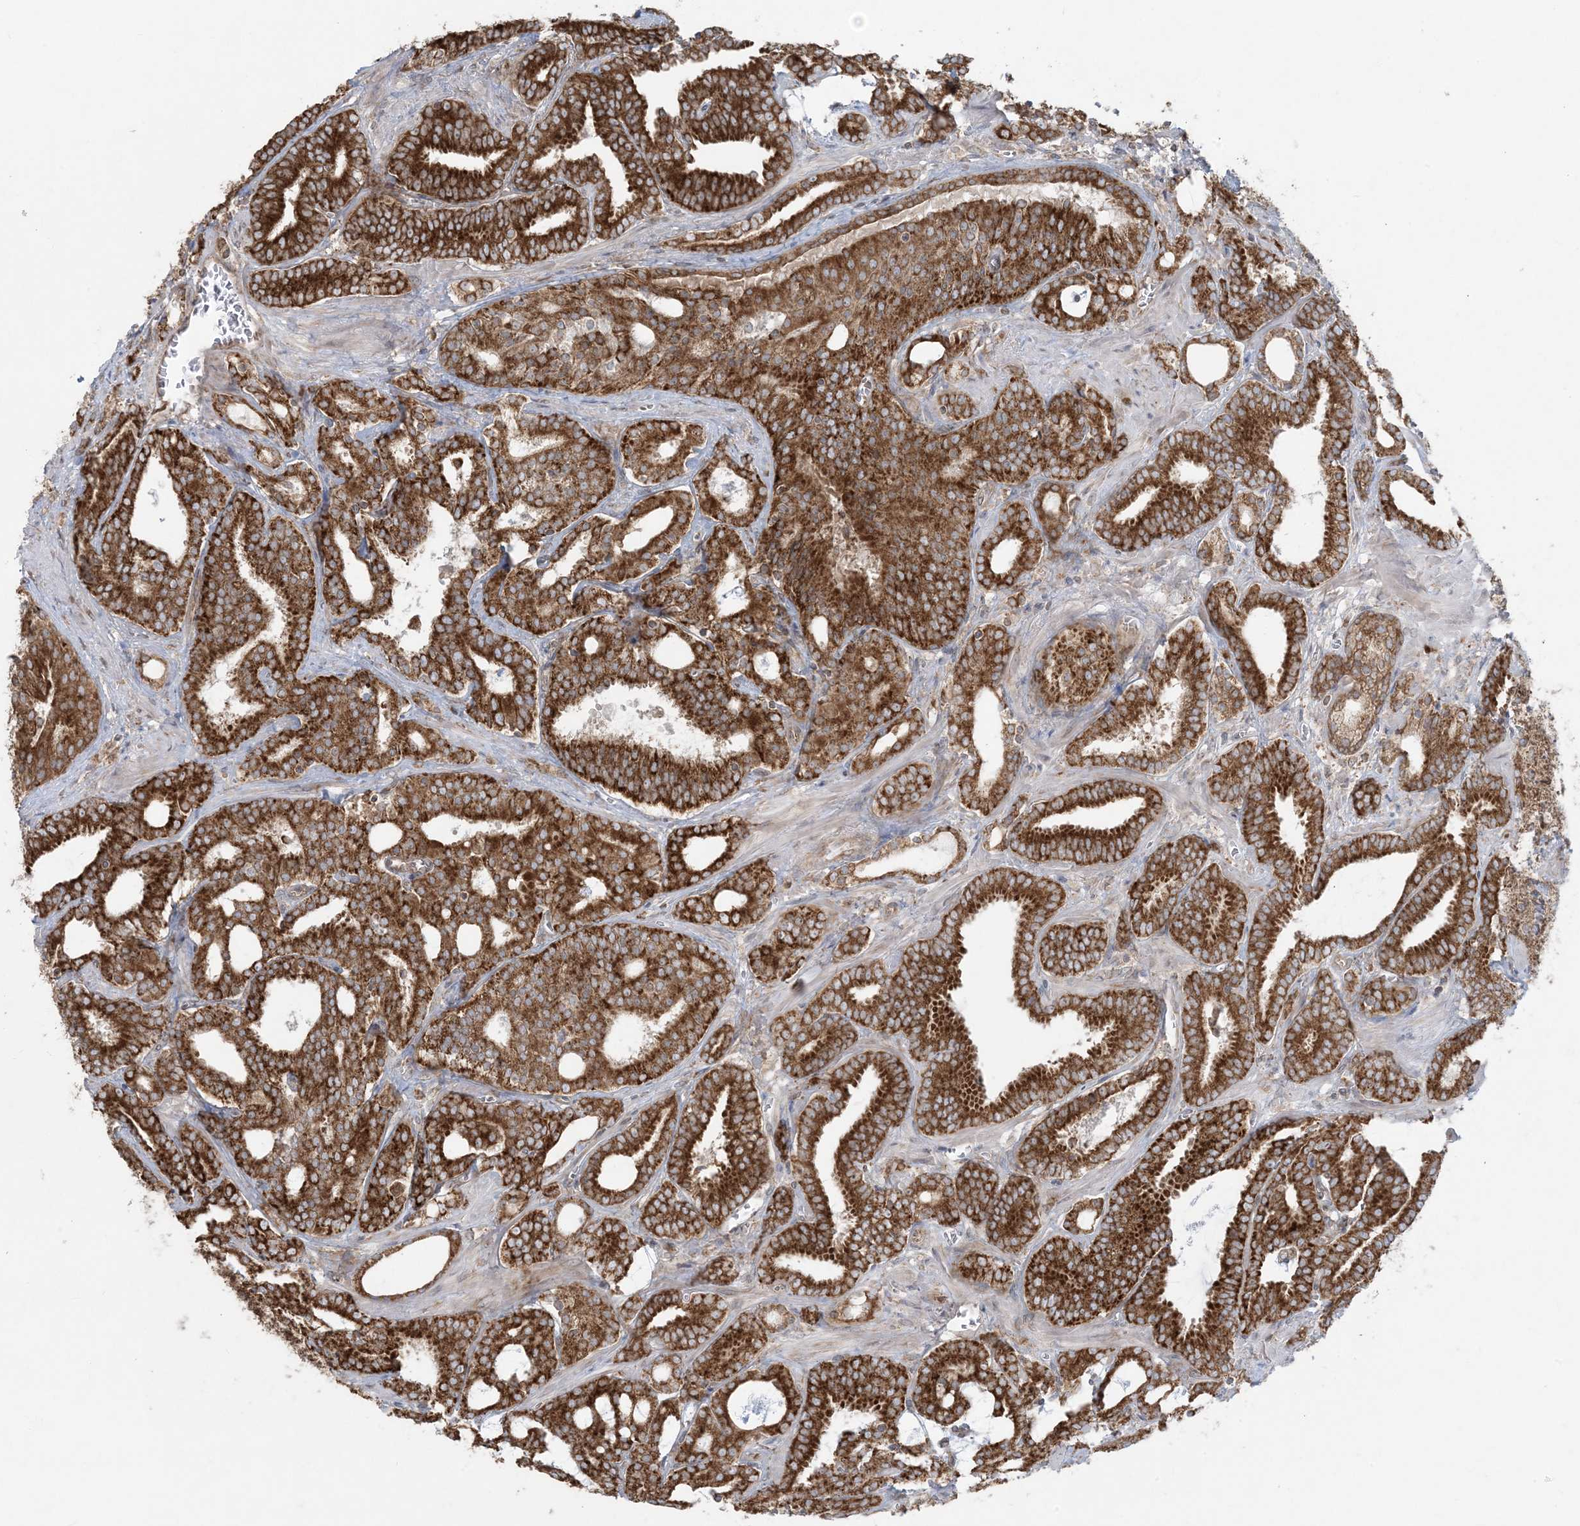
{"staining": {"intensity": "strong", "quantity": ">75%", "location": "cytoplasmic/membranous"}, "tissue": "prostate cancer", "cell_type": "Tumor cells", "image_type": "cancer", "snomed": [{"axis": "morphology", "description": "Adenocarcinoma, High grade"}, {"axis": "topography", "description": "Prostate and seminal vesicle, NOS"}], "caption": "Immunohistochemical staining of prostate cancer demonstrates high levels of strong cytoplasmic/membranous positivity in approximately >75% of tumor cells.", "gene": "UBXN4", "patient": {"sex": "male", "age": 67}}